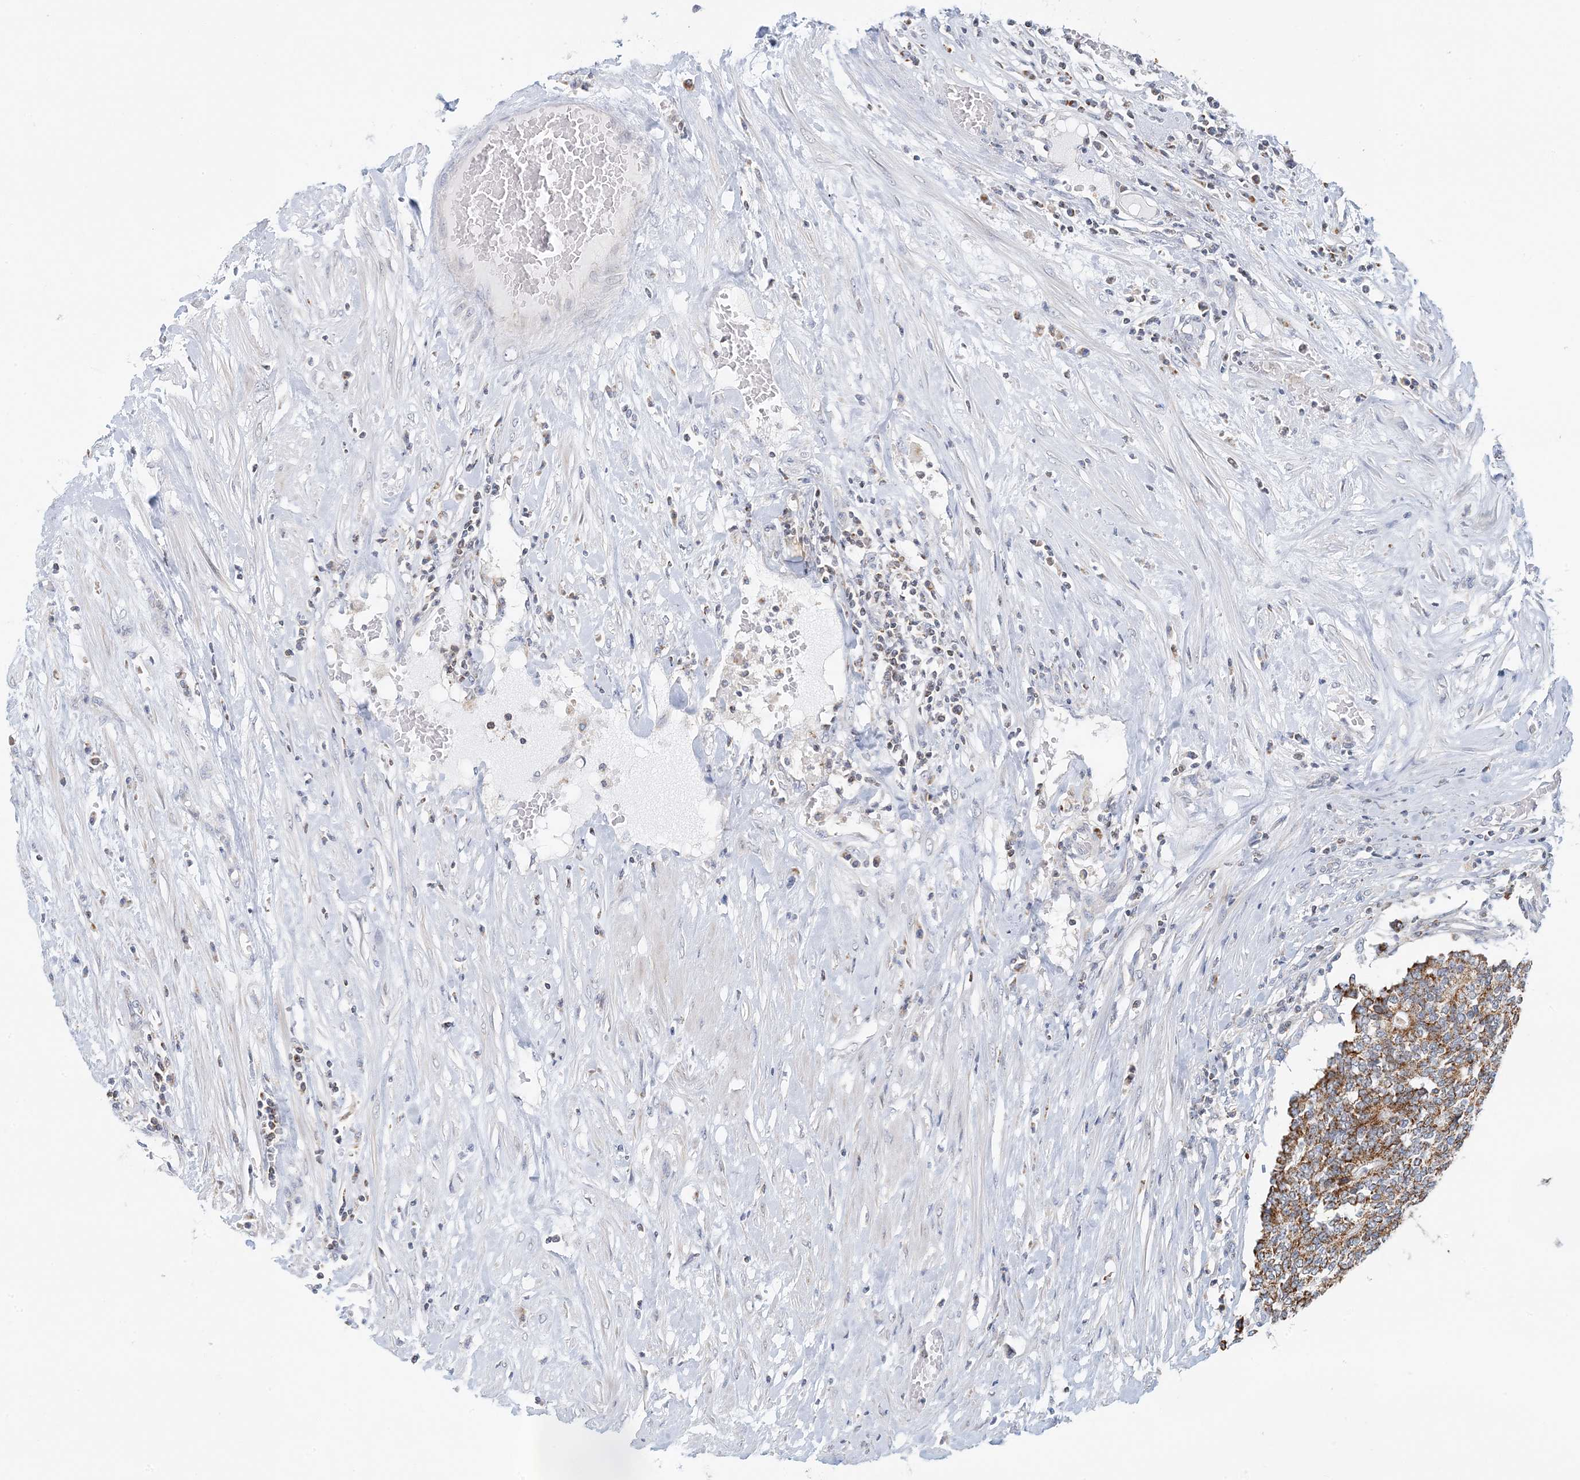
{"staining": {"intensity": "moderate", "quantity": ">75%", "location": "cytoplasmic/membranous"}, "tissue": "prostate cancer", "cell_type": "Tumor cells", "image_type": "cancer", "snomed": [{"axis": "morphology", "description": "Normal tissue, NOS"}, {"axis": "morphology", "description": "Adenocarcinoma, High grade"}, {"axis": "topography", "description": "Prostate"}, {"axis": "topography", "description": "Seminal veicle"}], "caption": "A histopathology image showing moderate cytoplasmic/membranous staining in about >75% of tumor cells in prostate cancer, as visualized by brown immunohistochemical staining.", "gene": "BDH1", "patient": {"sex": "male", "age": 55}}